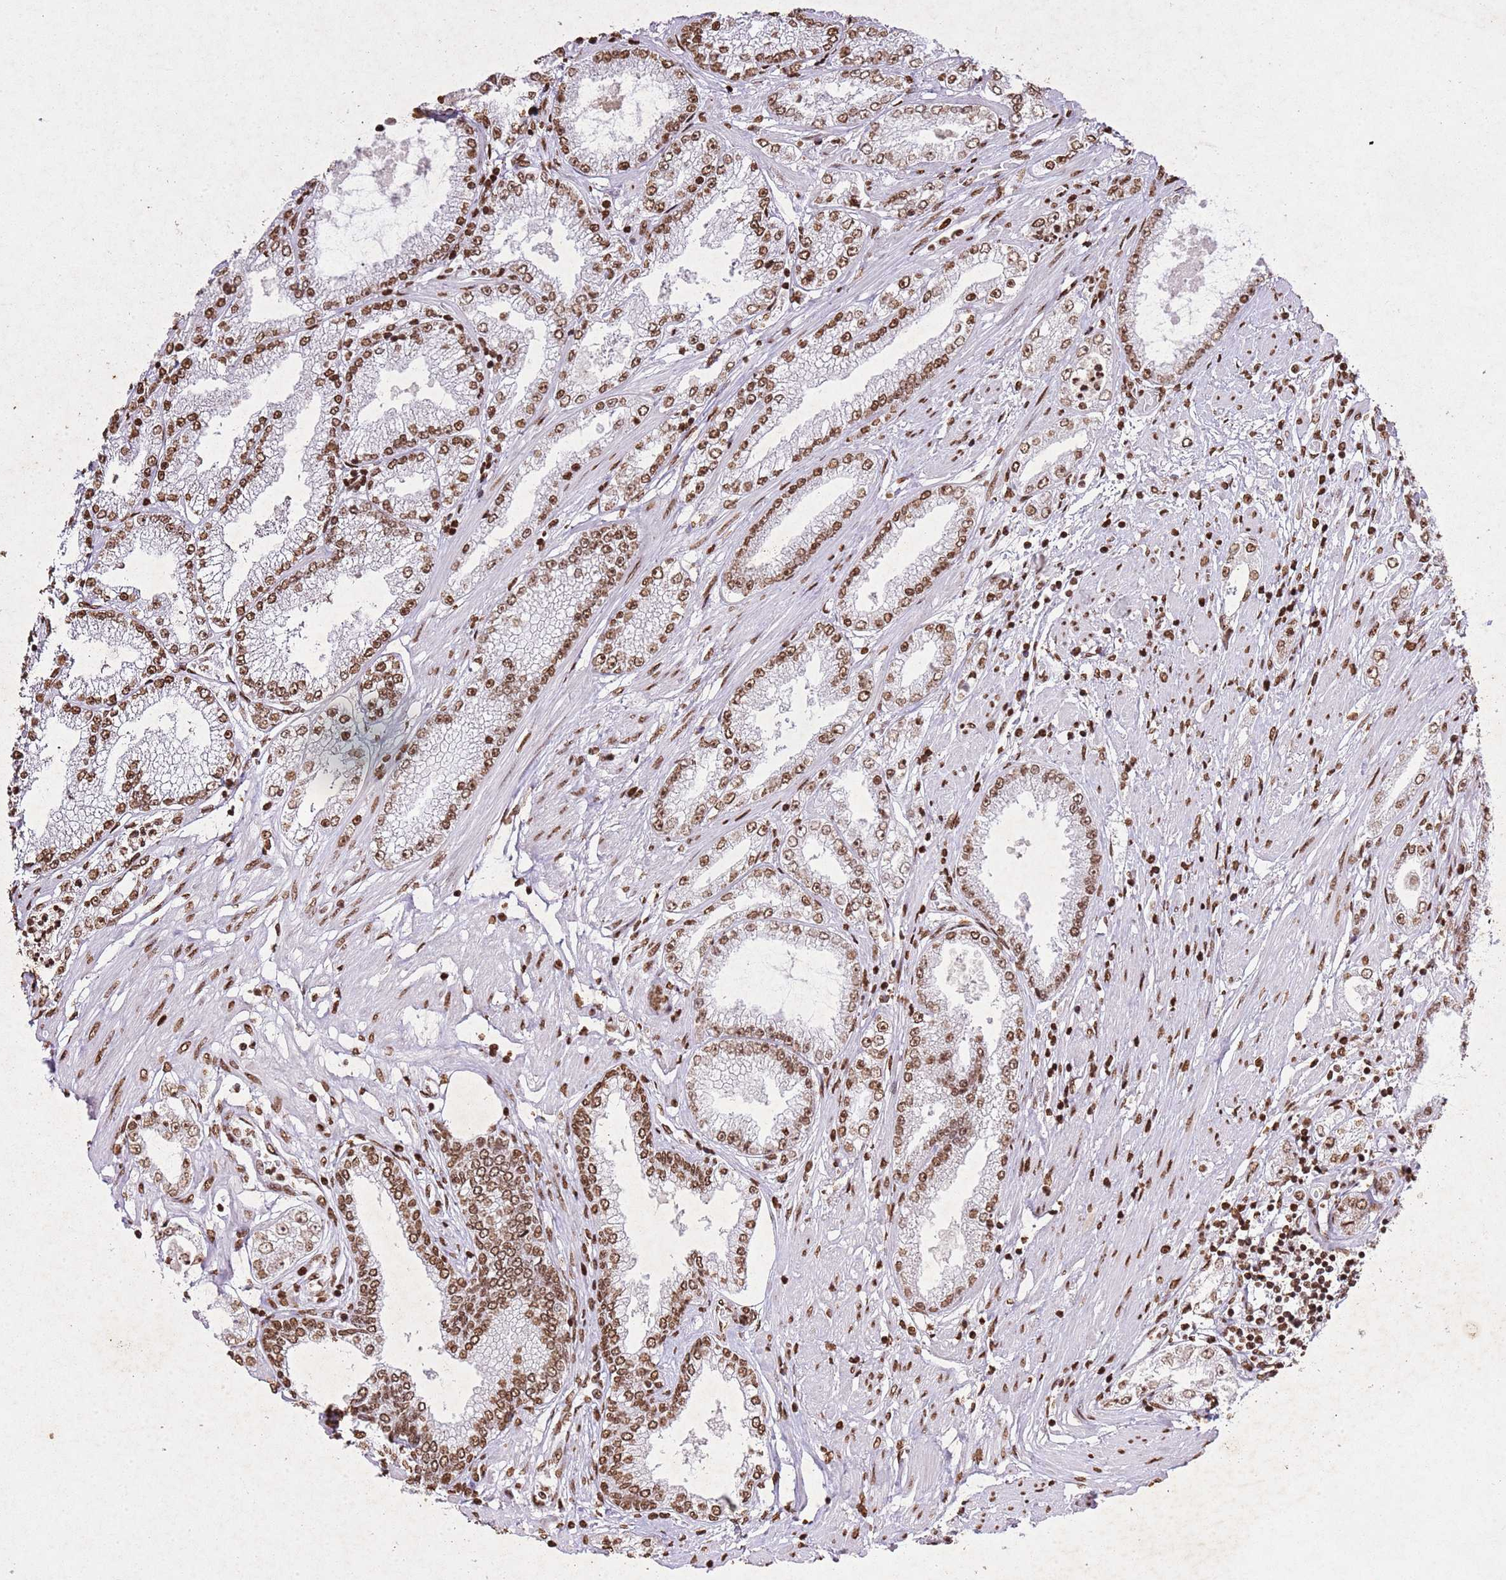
{"staining": {"intensity": "moderate", "quantity": ">75%", "location": "nuclear"}, "tissue": "prostate cancer", "cell_type": "Tumor cells", "image_type": "cancer", "snomed": [{"axis": "morphology", "description": "Adenocarcinoma, High grade"}, {"axis": "topography", "description": "Prostate"}], "caption": "Brown immunohistochemical staining in prostate high-grade adenocarcinoma demonstrates moderate nuclear positivity in approximately >75% of tumor cells.", "gene": "BMAL1", "patient": {"sex": "male", "age": 69}}